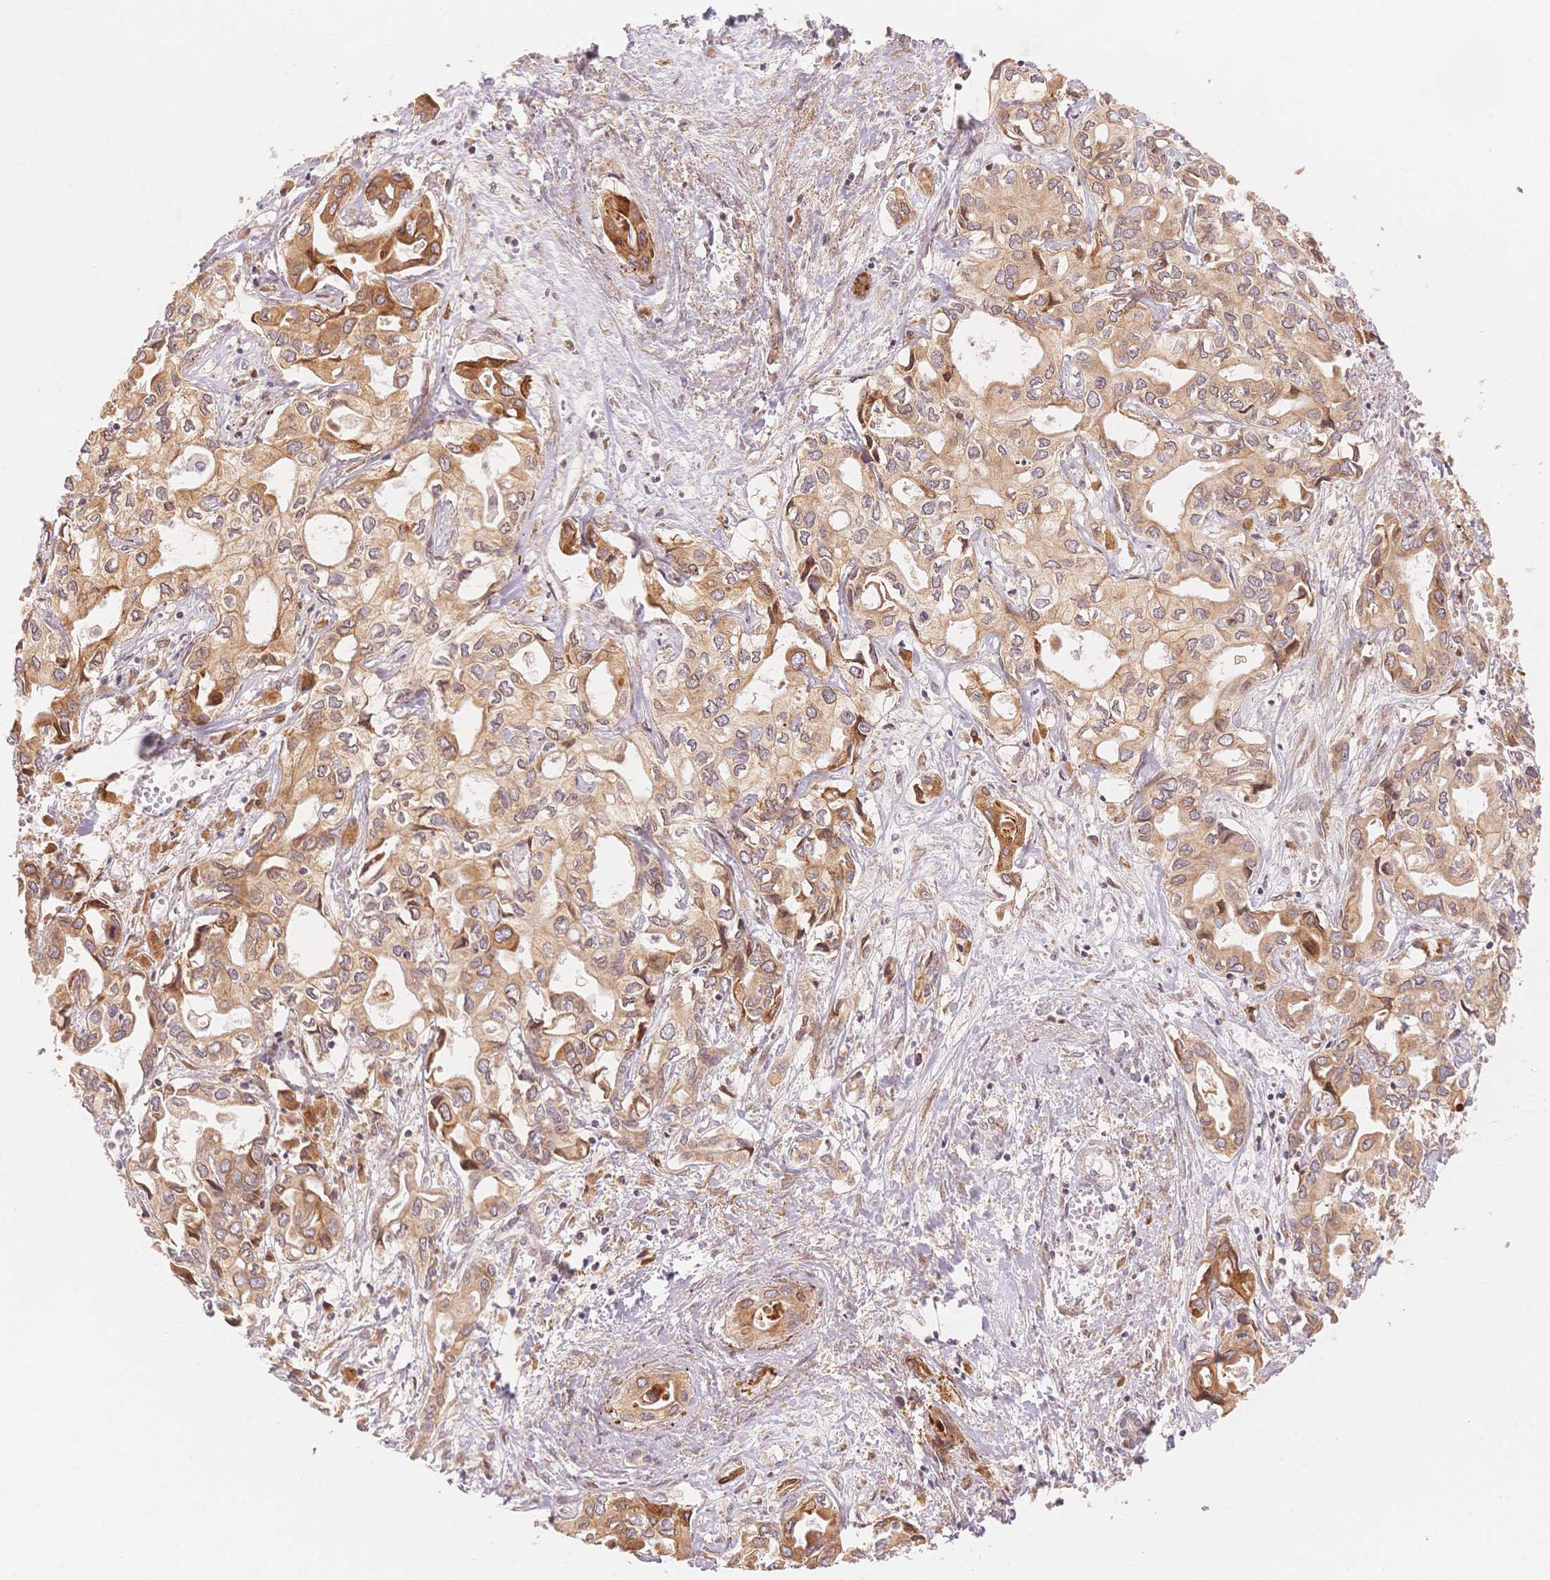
{"staining": {"intensity": "moderate", "quantity": ">75%", "location": "cytoplasmic/membranous"}, "tissue": "liver cancer", "cell_type": "Tumor cells", "image_type": "cancer", "snomed": [{"axis": "morphology", "description": "Cholangiocarcinoma"}, {"axis": "topography", "description": "Liver"}], "caption": "A brown stain highlights moderate cytoplasmic/membranous positivity of a protein in human liver cancer tumor cells.", "gene": "STK39", "patient": {"sex": "female", "age": 64}}